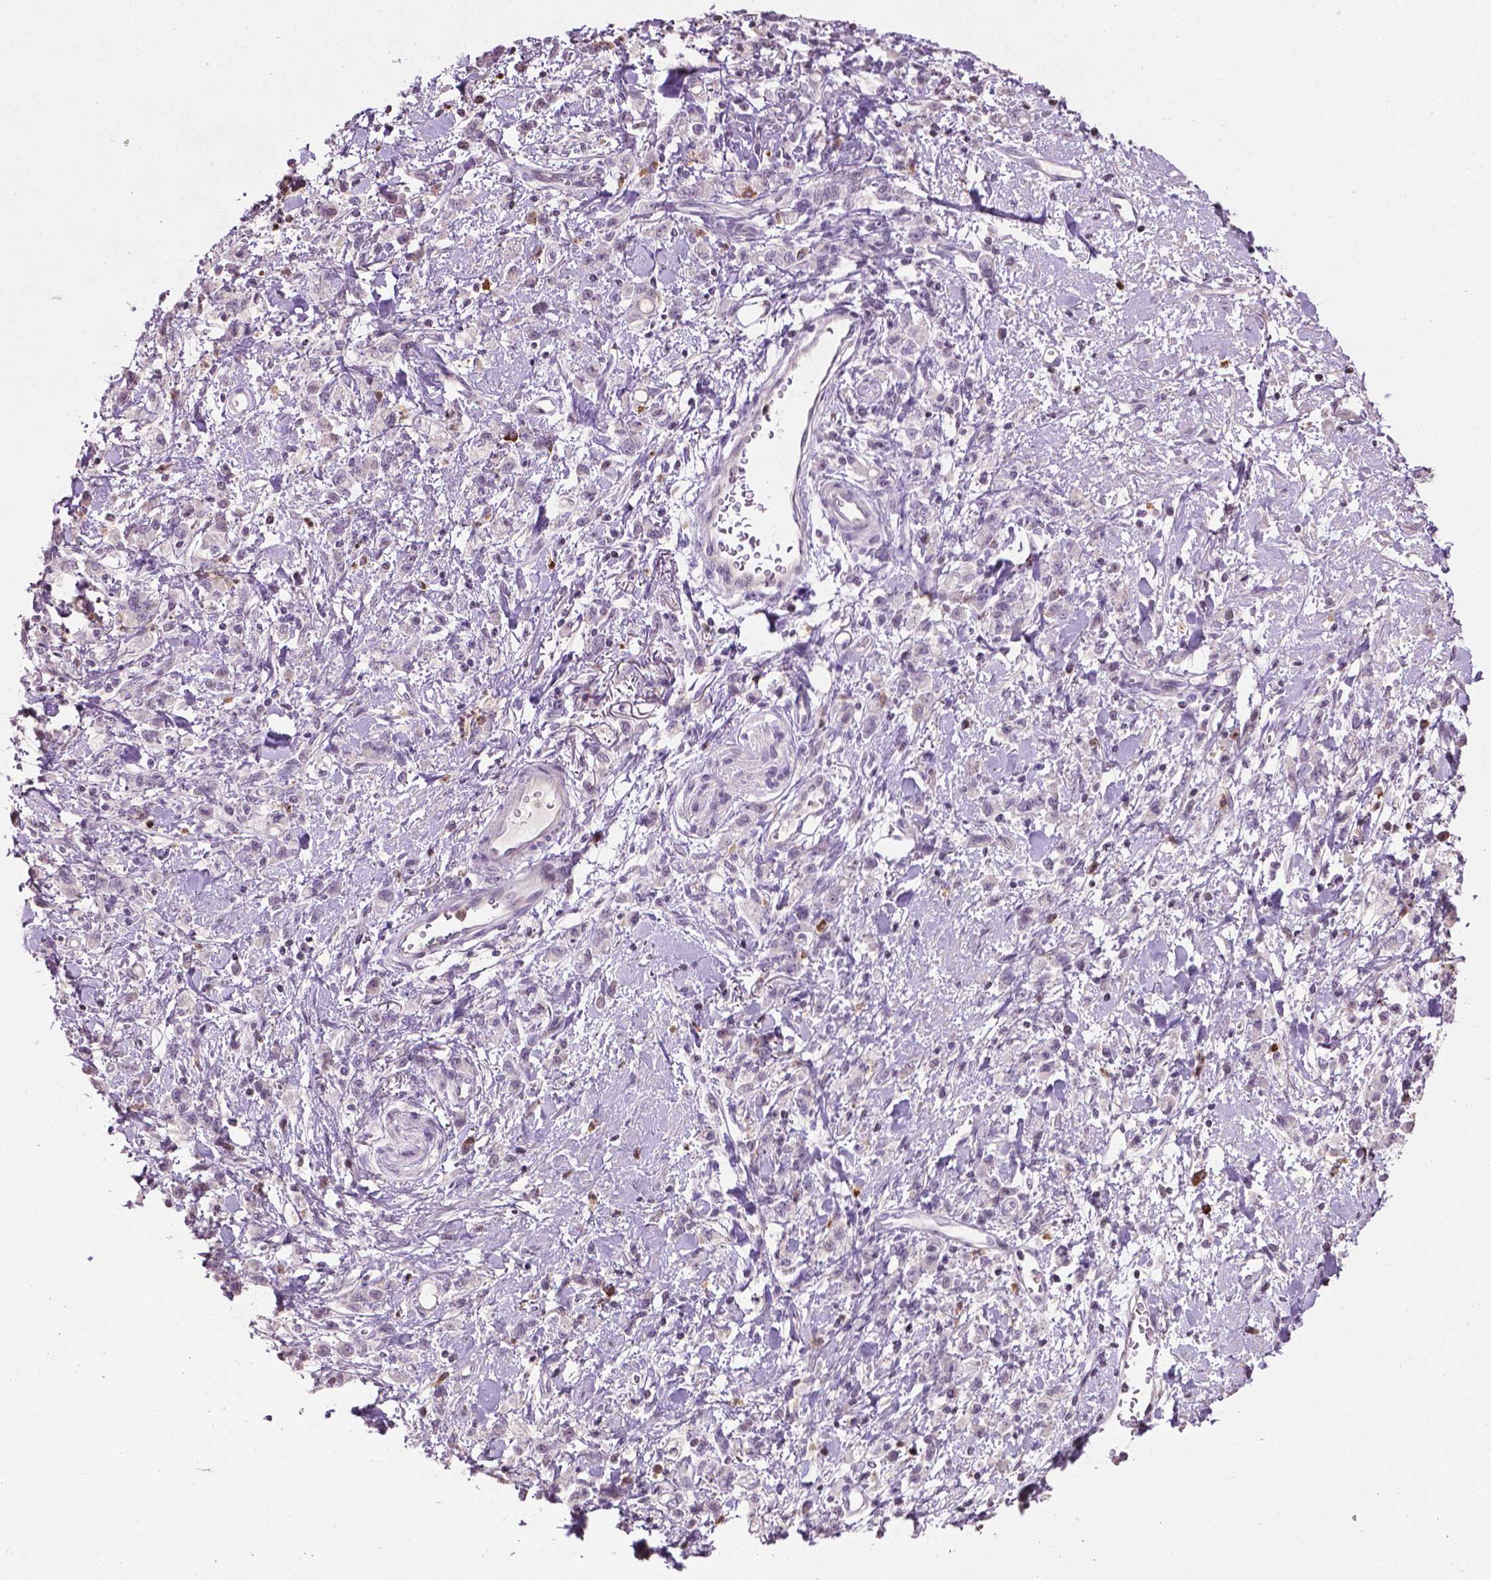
{"staining": {"intensity": "negative", "quantity": "none", "location": "none"}, "tissue": "stomach cancer", "cell_type": "Tumor cells", "image_type": "cancer", "snomed": [{"axis": "morphology", "description": "Adenocarcinoma, NOS"}, {"axis": "topography", "description": "Stomach"}], "caption": "Immunohistochemistry photomicrograph of adenocarcinoma (stomach) stained for a protein (brown), which reveals no expression in tumor cells.", "gene": "NTNG2", "patient": {"sex": "male", "age": 77}}